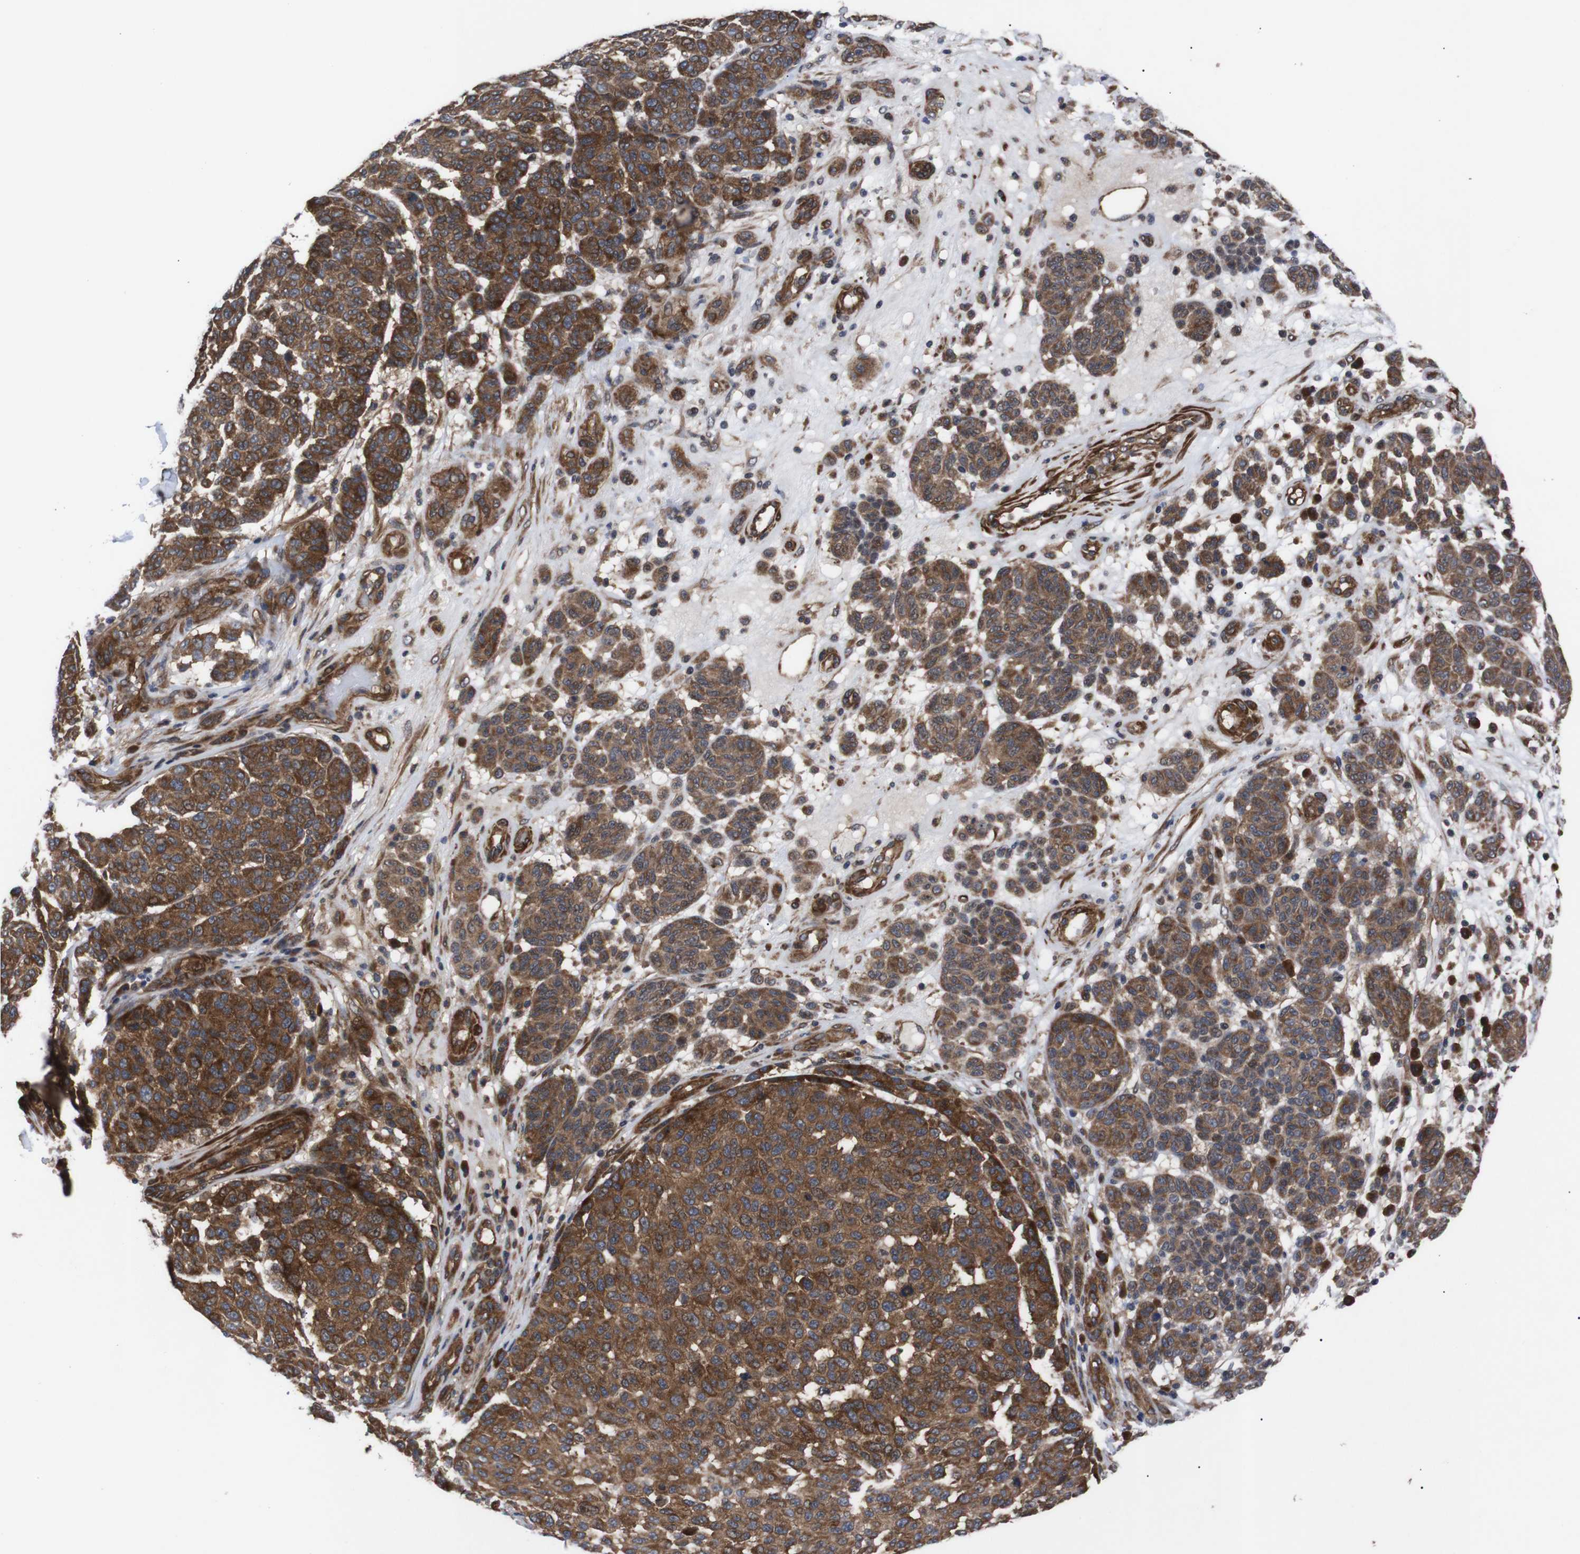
{"staining": {"intensity": "moderate", "quantity": ">75%", "location": "cytoplasmic/membranous"}, "tissue": "melanoma", "cell_type": "Tumor cells", "image_type": "cancer", "snomed": [{"axis": "morphology", "description": "Malignant melanoma, NOS"}, {"axis": "topography", "description": "Skin"}], "caption": "Immunohistochemistry (IHC) micrograph of human melanoma stained for a protein (brown), which shows medium levels of moderate cytoplasmic/membranous positivity in about >75% of tumor cells.", "gene": "PAWR", "patient": {"sex": "male", "age": 59}}